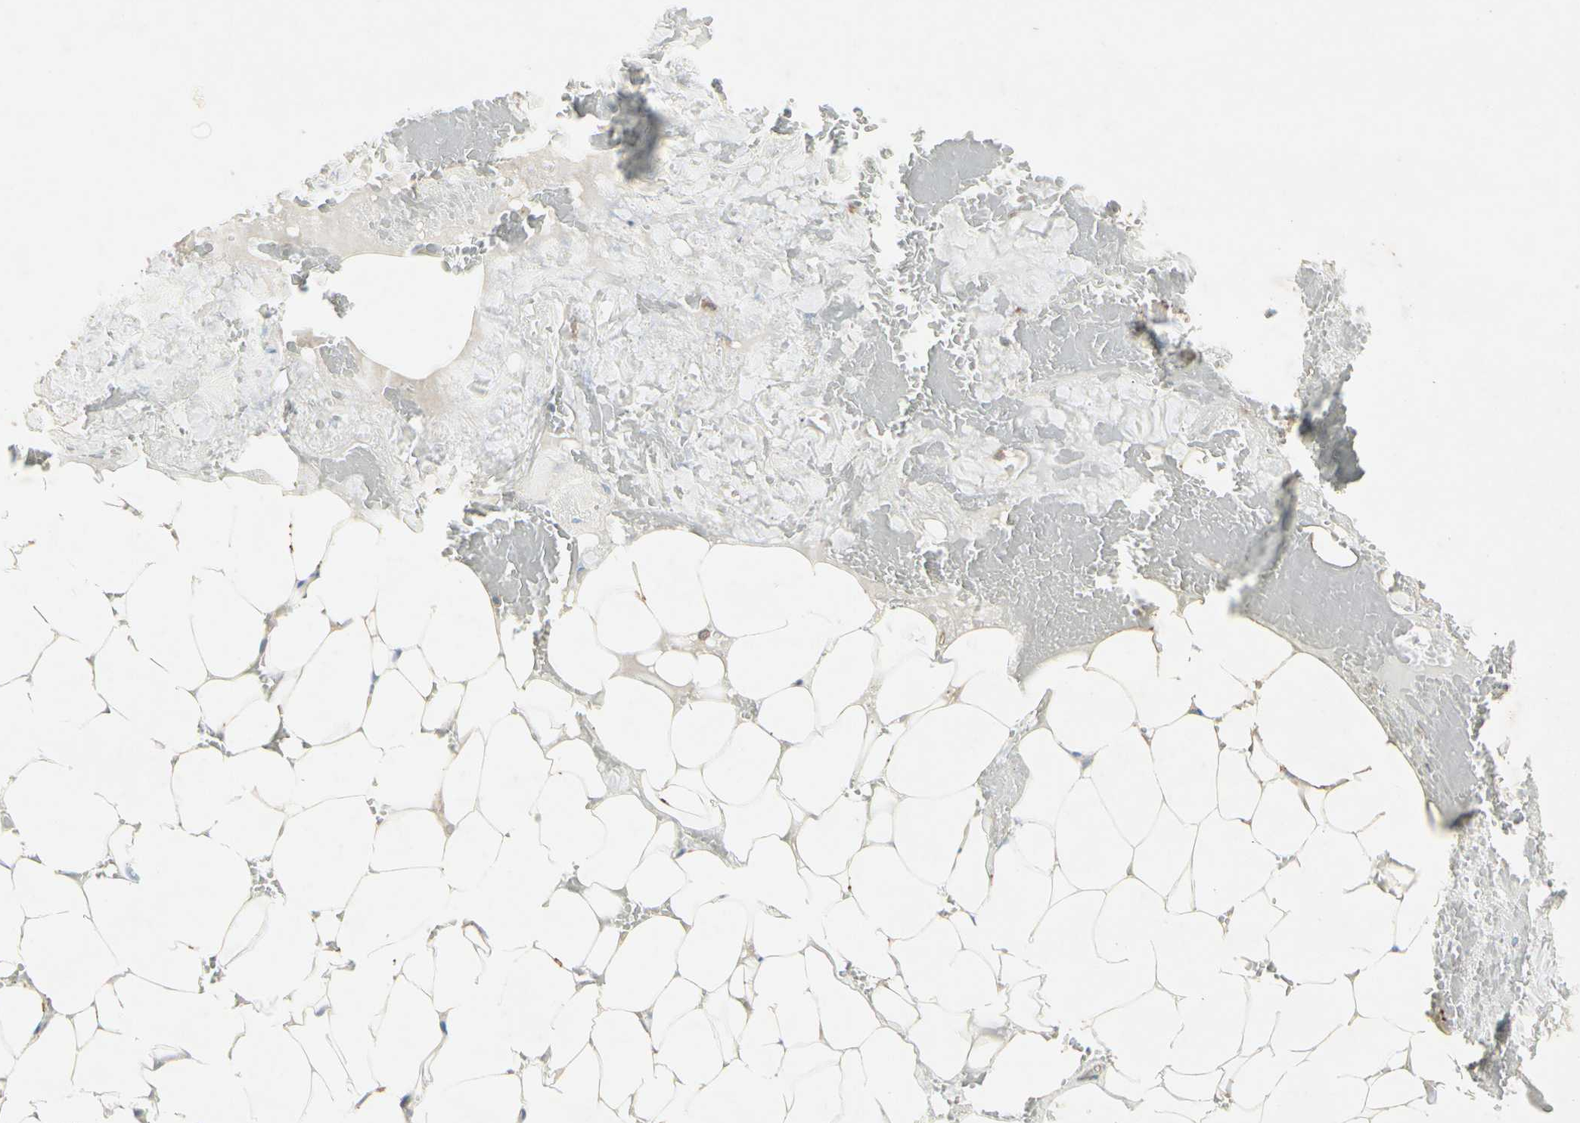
{"staining": {"intensity": "negative", "quantity": "none", "location": "none"}, "tissue": "adipose tissue", "cell_type": "Adipocytes", "image_type": "normal", "snomed": [{"axis": "morphology", "description": "Normal tissue, NOS"}, {"axis": "topography", "description": "Peripheral nerve tissue"}], "caption": "The photomicrograph exhibits no significant positivity in adipocytes of adipose tissue. (Brightfield microscopy of DAB (3,3'-diaminobenzidine) IHC at high magnification).", "gene": "CD93", "patient": {"sex": "male", "age": 70}}